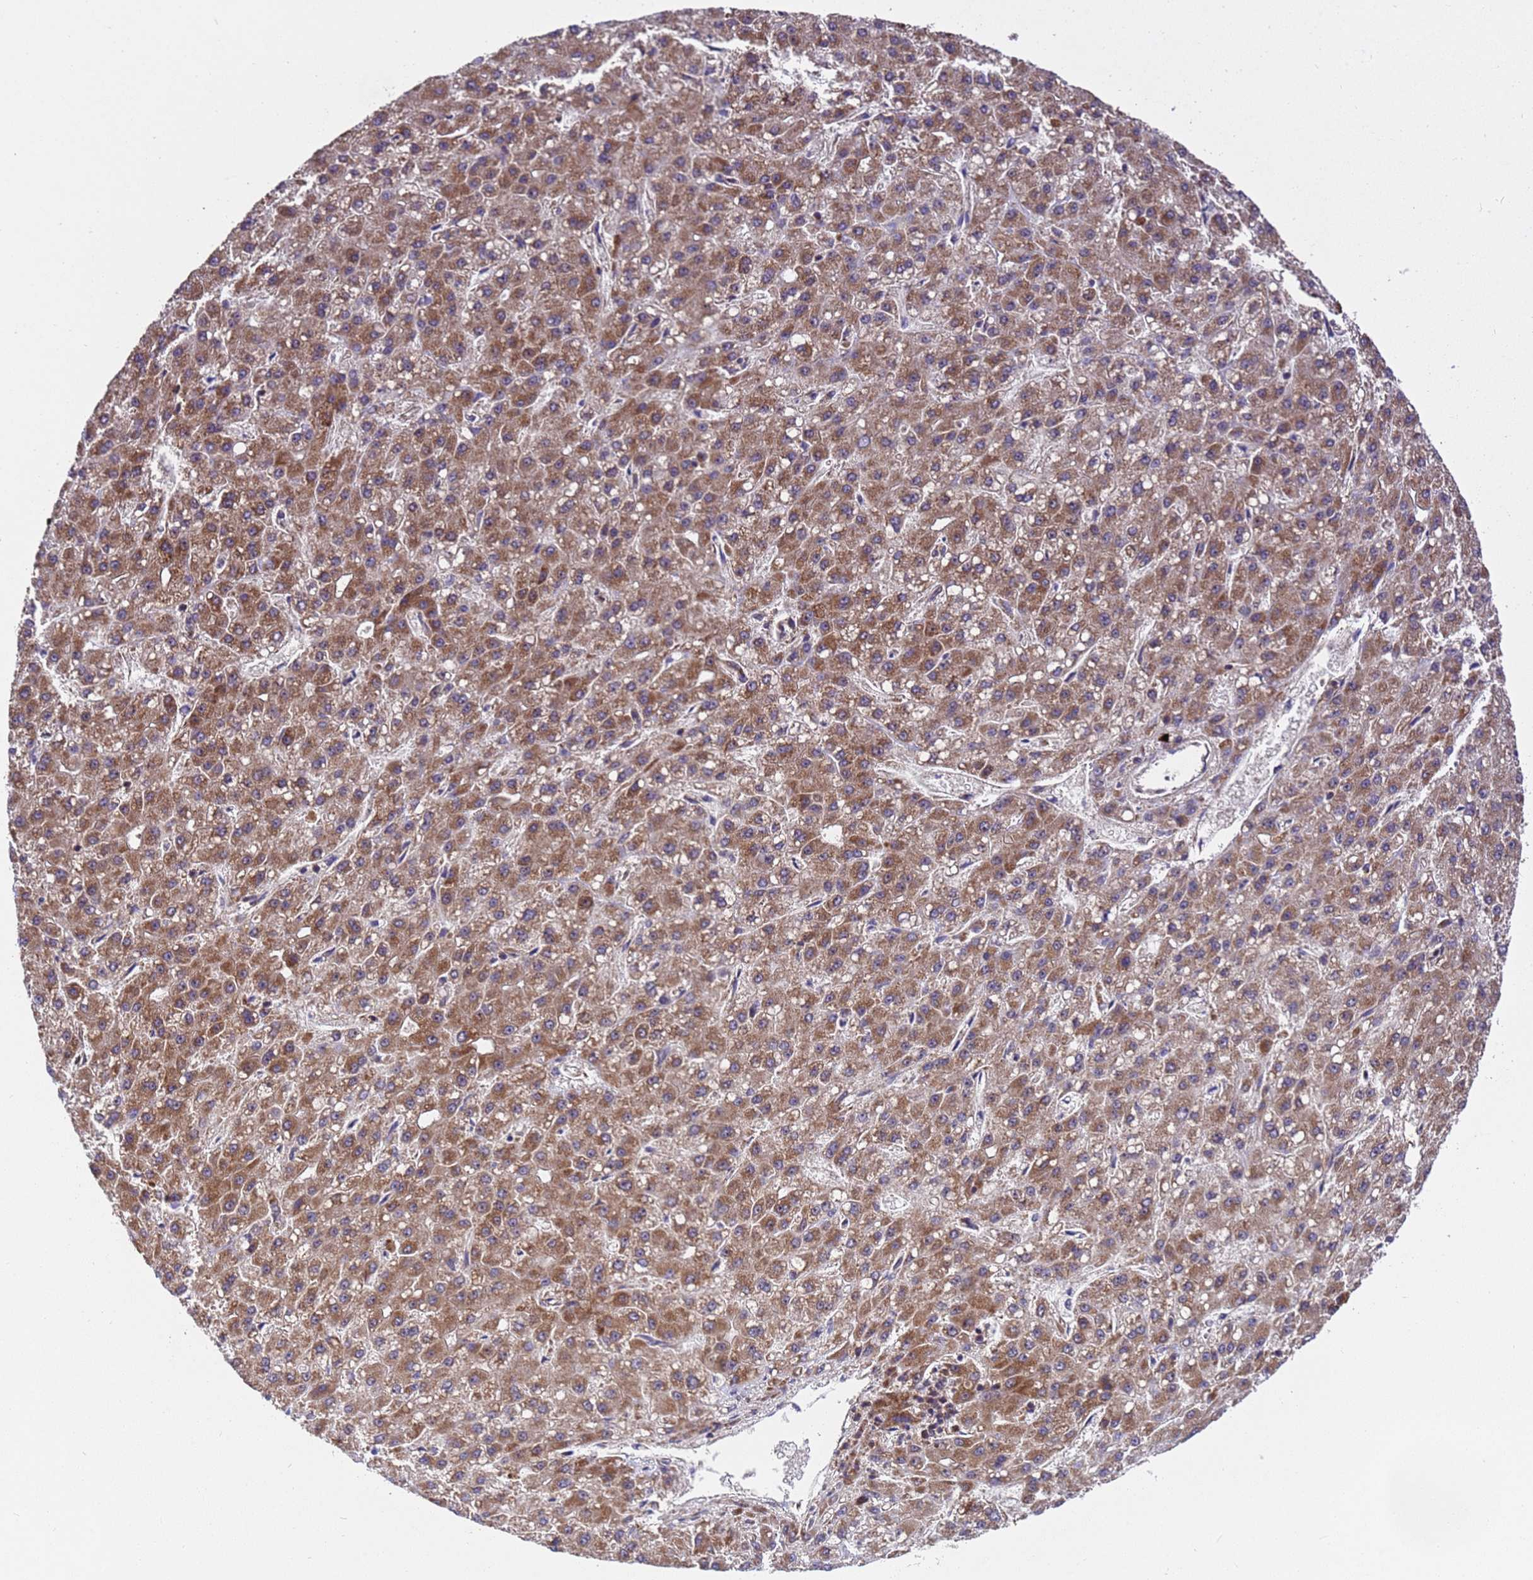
{"staining": {"intensity": "moderate", "quantity": ">75%", "location": "cytoplasmic/membranous"}, "tissue": "liver cancer", "cell_type": "Tumor cells", "image_type": "cancer", "snomed": [{"axis": "morphology", "description": "Carcinoma, Hepatocellular, NOS"}, {"axis": "topography", "description": "Liver"}], "caption": "Immunohistochemical staining of human liver hepatocellular carcinoma displays medium levels of moderate cytoplasmic/membranous staining in about >75% of tumor cells.", "gene": "TSR3", "patient": {"sex": "male", "age": 67}}